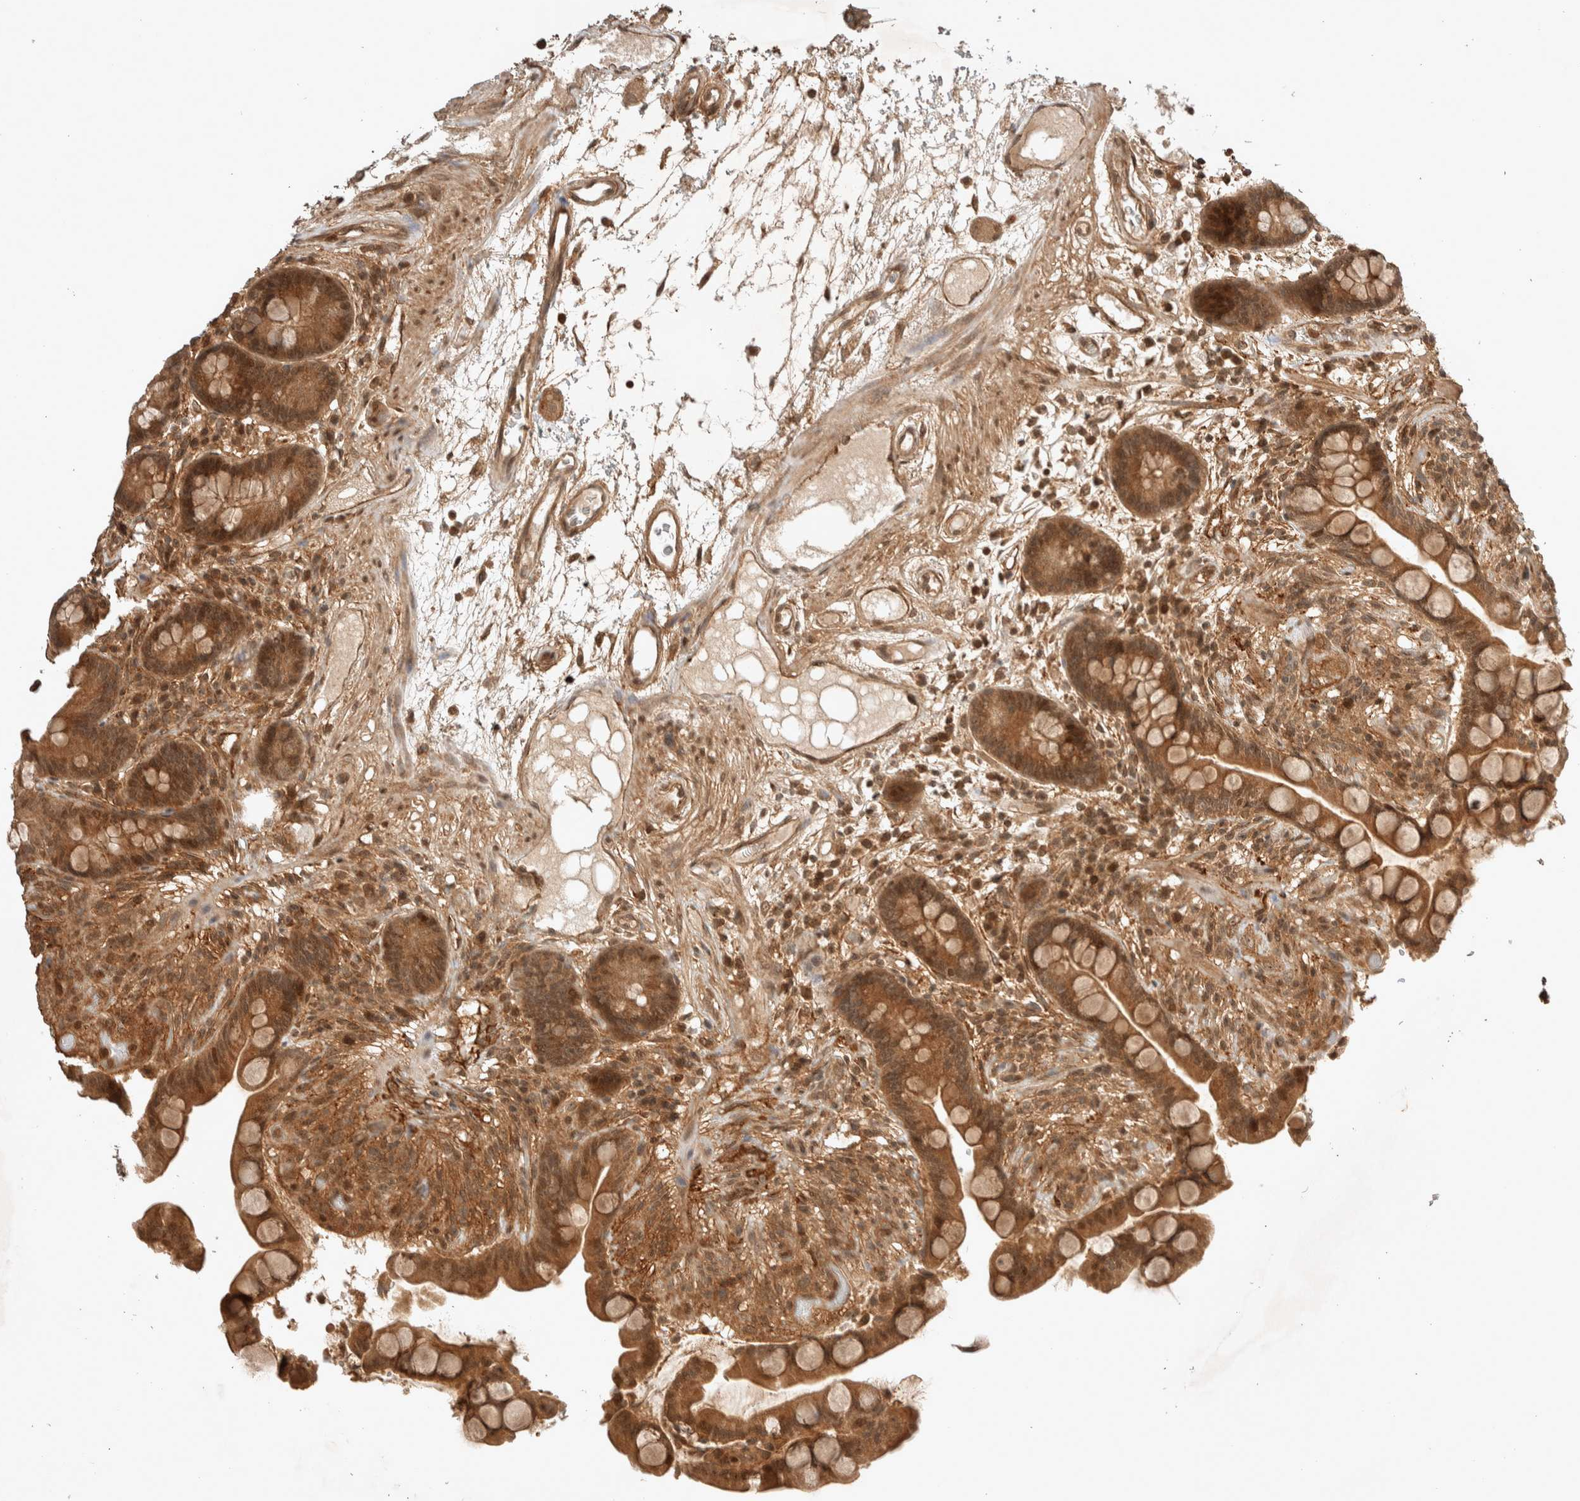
{"staining": {"intensity": "strong", "quantity": ">75%", "location": "cytoplasmic/membranous"}, "tissue": "colon", "cell_type": "Endothelial cells", "image_type": "normal", "snomed": [{"axis": "morphology", "description": "Normal tissue, NOS"}, {"axis": "topography", "description": "Colon"}], "caption": "About >75% of endothelial cells in benign human colon display strong cytoplasmic/membranous protein positivity as visualized by brown immunohistochemical staining.", "gene": "THRA", "patient": {"sex": "male", "age": 73}}